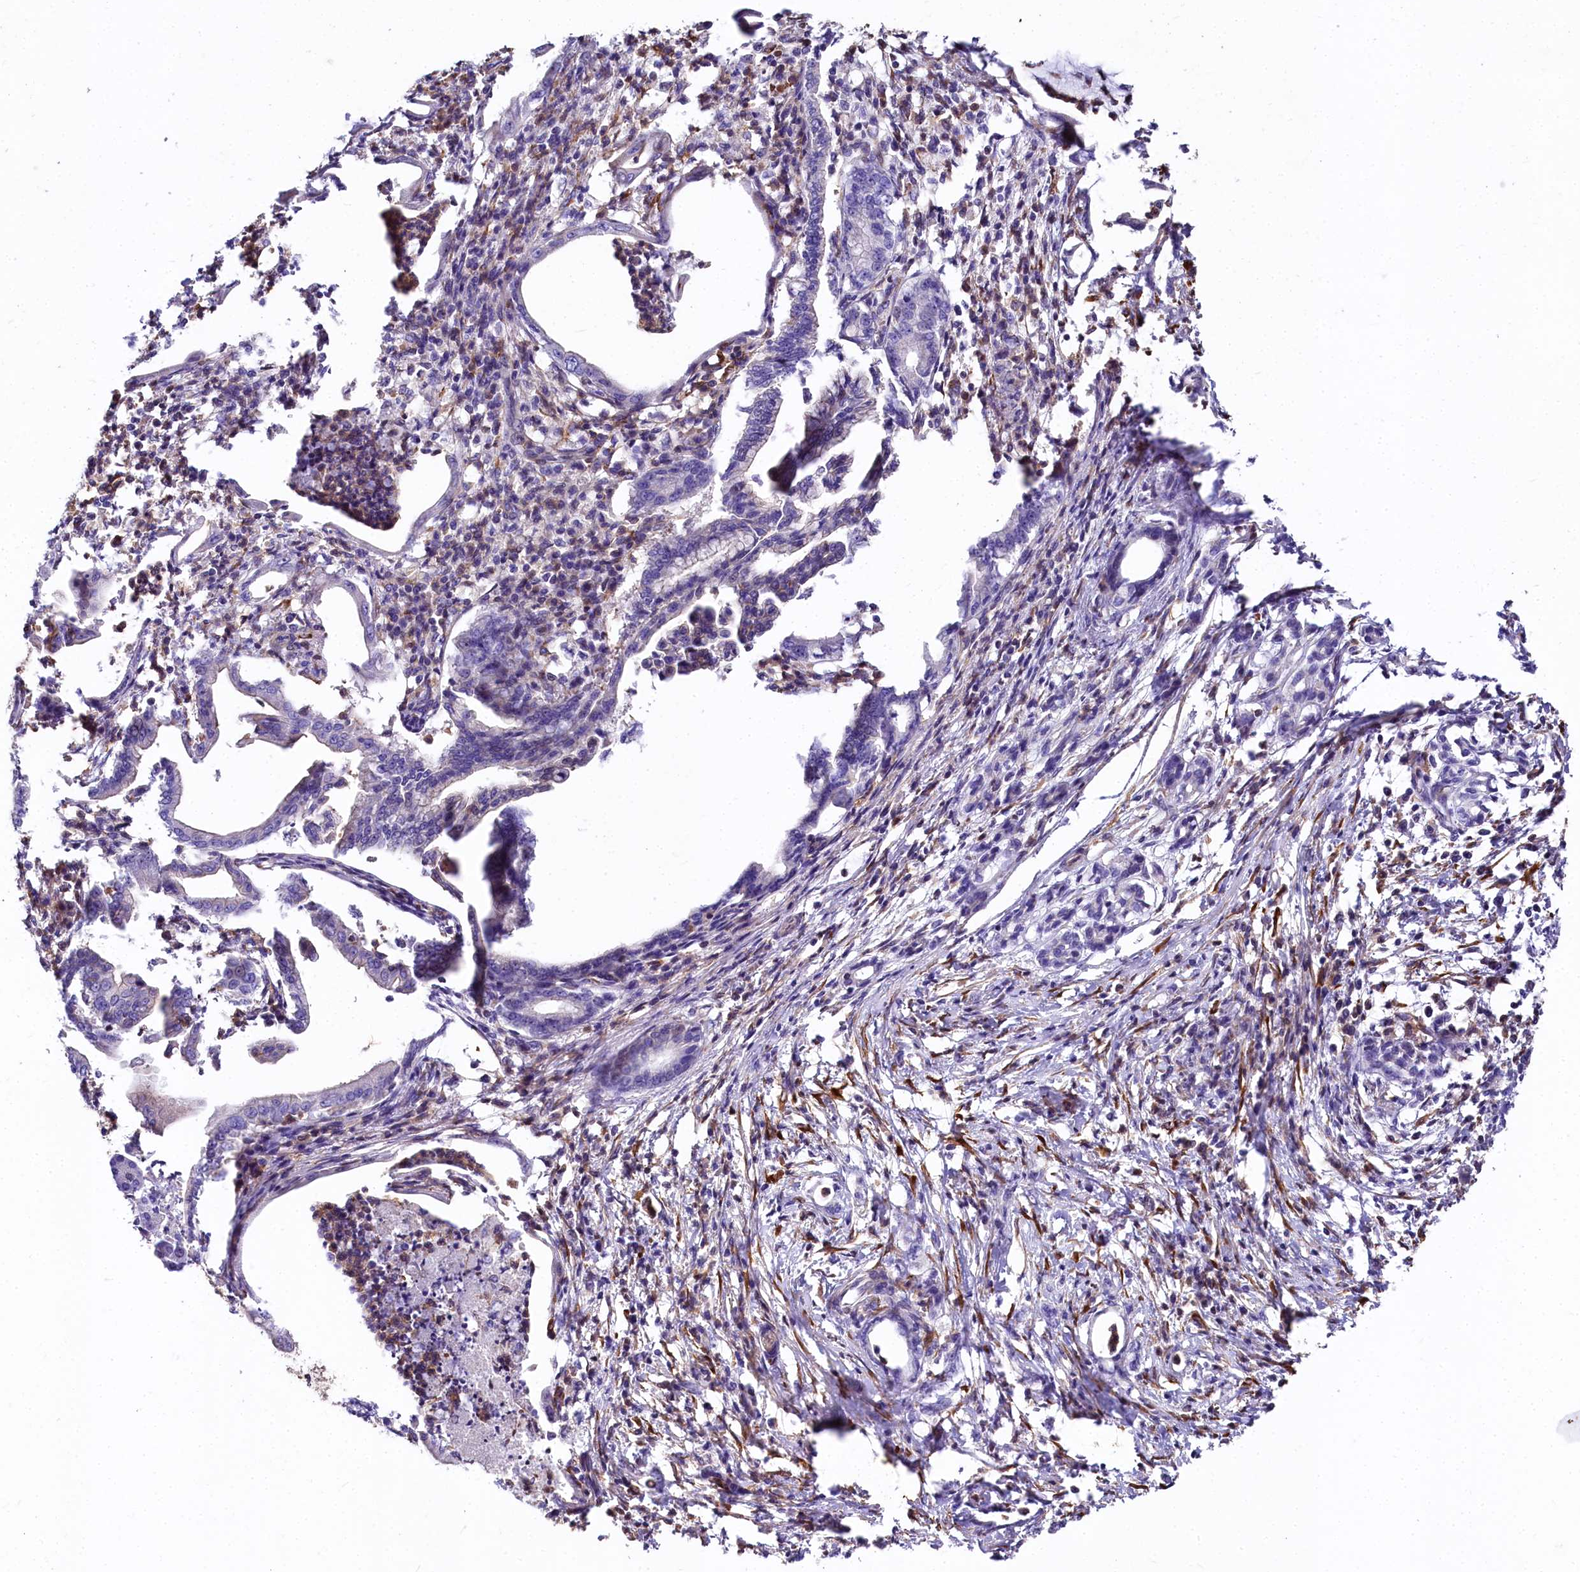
{"staining": {"intensity": "negative", "quantity": "none", "location": "none"}, "tissue": "pancreatic cancer", "cell_type": "Tumor cells", "image_type": "cancer", "snomed": [{"axis": "morphology", "description": "Adenocarcinoma, NOS"}, {"axis": "topography", "description": "Pancreas"}], "caption": "Tumor cells show no significant protein positivity in pancreatic cancer (adenocarcinoma).", "gene": "FCHSD2", "patient": {"sex": "female", "age": 55}}